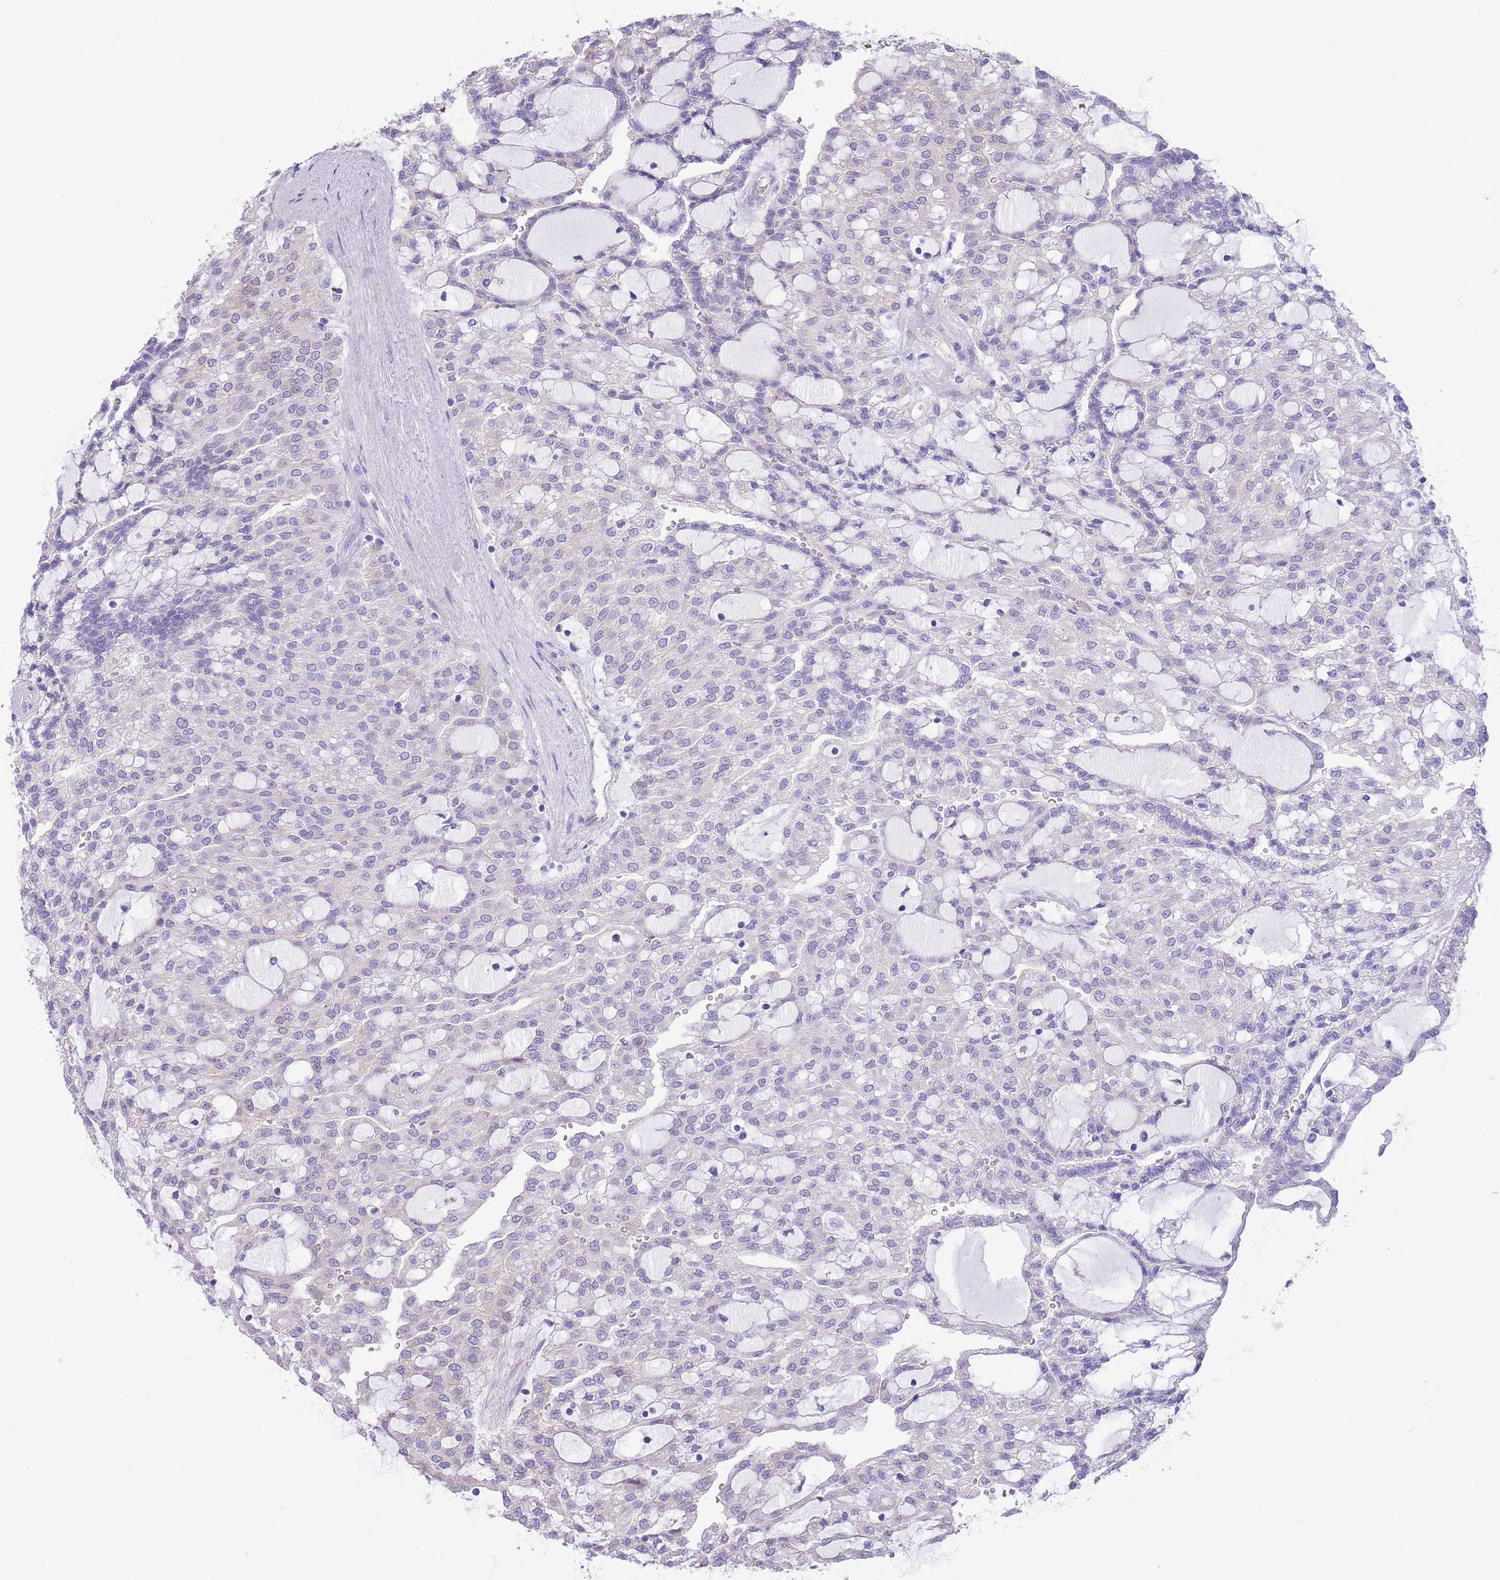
{"staining": {"intensity": "negative", "quantity": "none", "location": "none"}, "tissue": "renal cancer", "cell_type": "Tumor cells", "image_type": "cancer", "snomed": [{"axis": "morphology", "description": "Adenocarcinoma, NOS"}, {"axis": "topography", "description": "Kidney"}], "caption": "IHC micrograph of renal adenocarcinoma stained for a protein (brown), which displays no expression in tumor cells. (Immunohistochemistry (ihc), brightfield microscopy, high magnification).", "gene": "RHOU", "patient": {"sex": "male", "age": 63}}